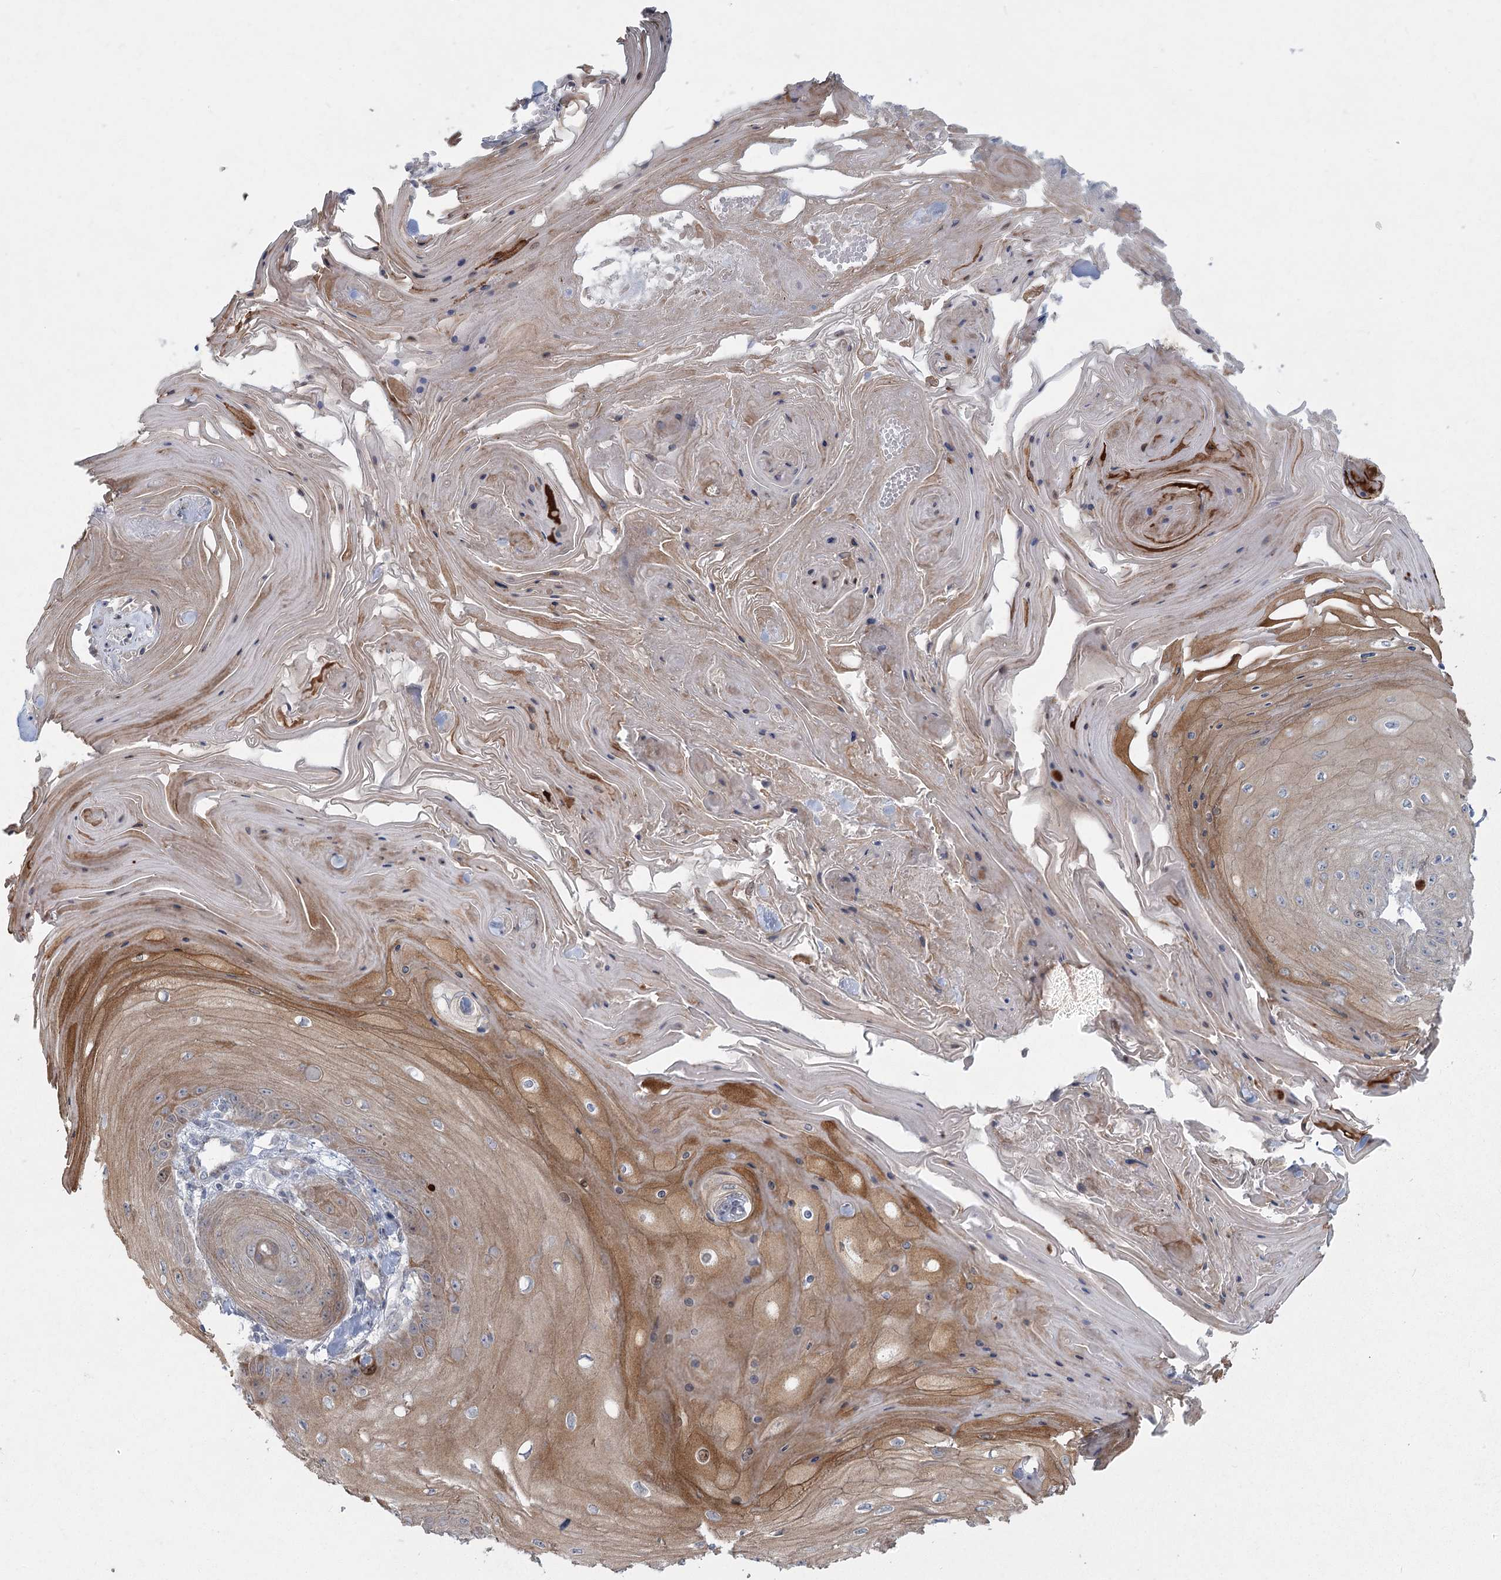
{"staining": {"intensity": "moderate", "quantity": "<25%", "location": "cytoplasmic/membranous"}, "tissue": "skin cancer", "cell_type": "Tumor cells", "image_type": "cancer", "snomed": [{"axis": "morphology", "description": "Squamous cell carcinoma, NOS"}, {"axis": "topography", "description": "Skin"}], "caption": "IHC histopathology image of human skin cancer stained for a protein (brown), which demonstrates low levels of moderate cytoplasmic/membranous expression in approximately <25% of tumor cells.", "gene": "ABITRAM", "patient": {"sex": "male", "age": 74}}